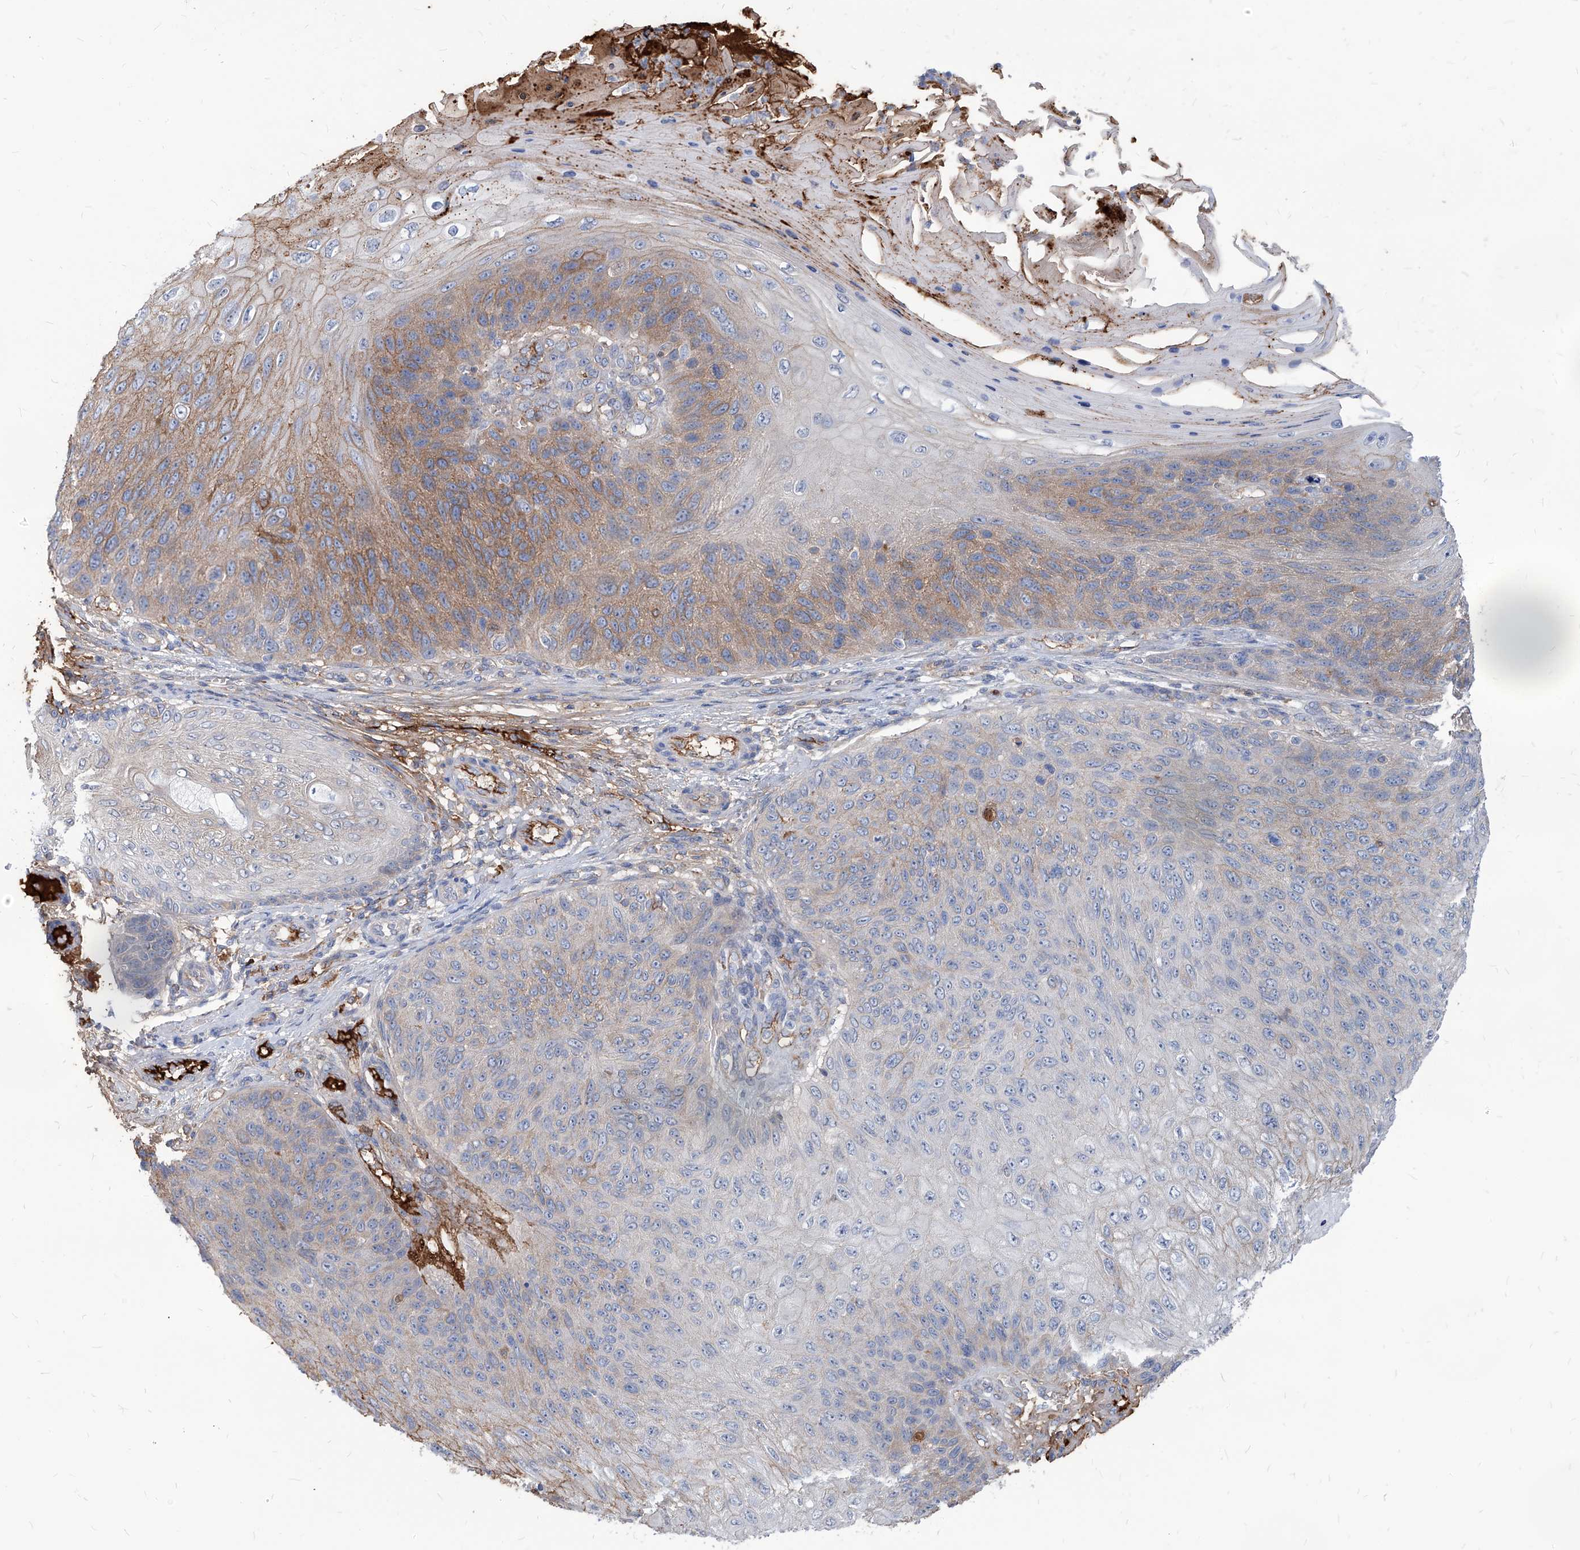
{"staining": {"intensity": "moderate", "quantity": "25%-75%", "location": "cytoplasmic/membranous"}, "tissue": "skin cancer", "cell_type": "Tumor cells", "image_type": "cancer", "snomed": [{"axis": "morphology", "description": "Squamous cell carcinoma, NOS"}, {"axis": "topography", "description": "Skin"}], "caption": "Skin cancer (squamous cell carcinoma) stained with immunohistochemistry reveals moderate cytoplasmic/membranous positivity in about 25%-75% of tumor cells.", "gene": "AKAP10", "patient": {"sex": "female", "age": 88}}